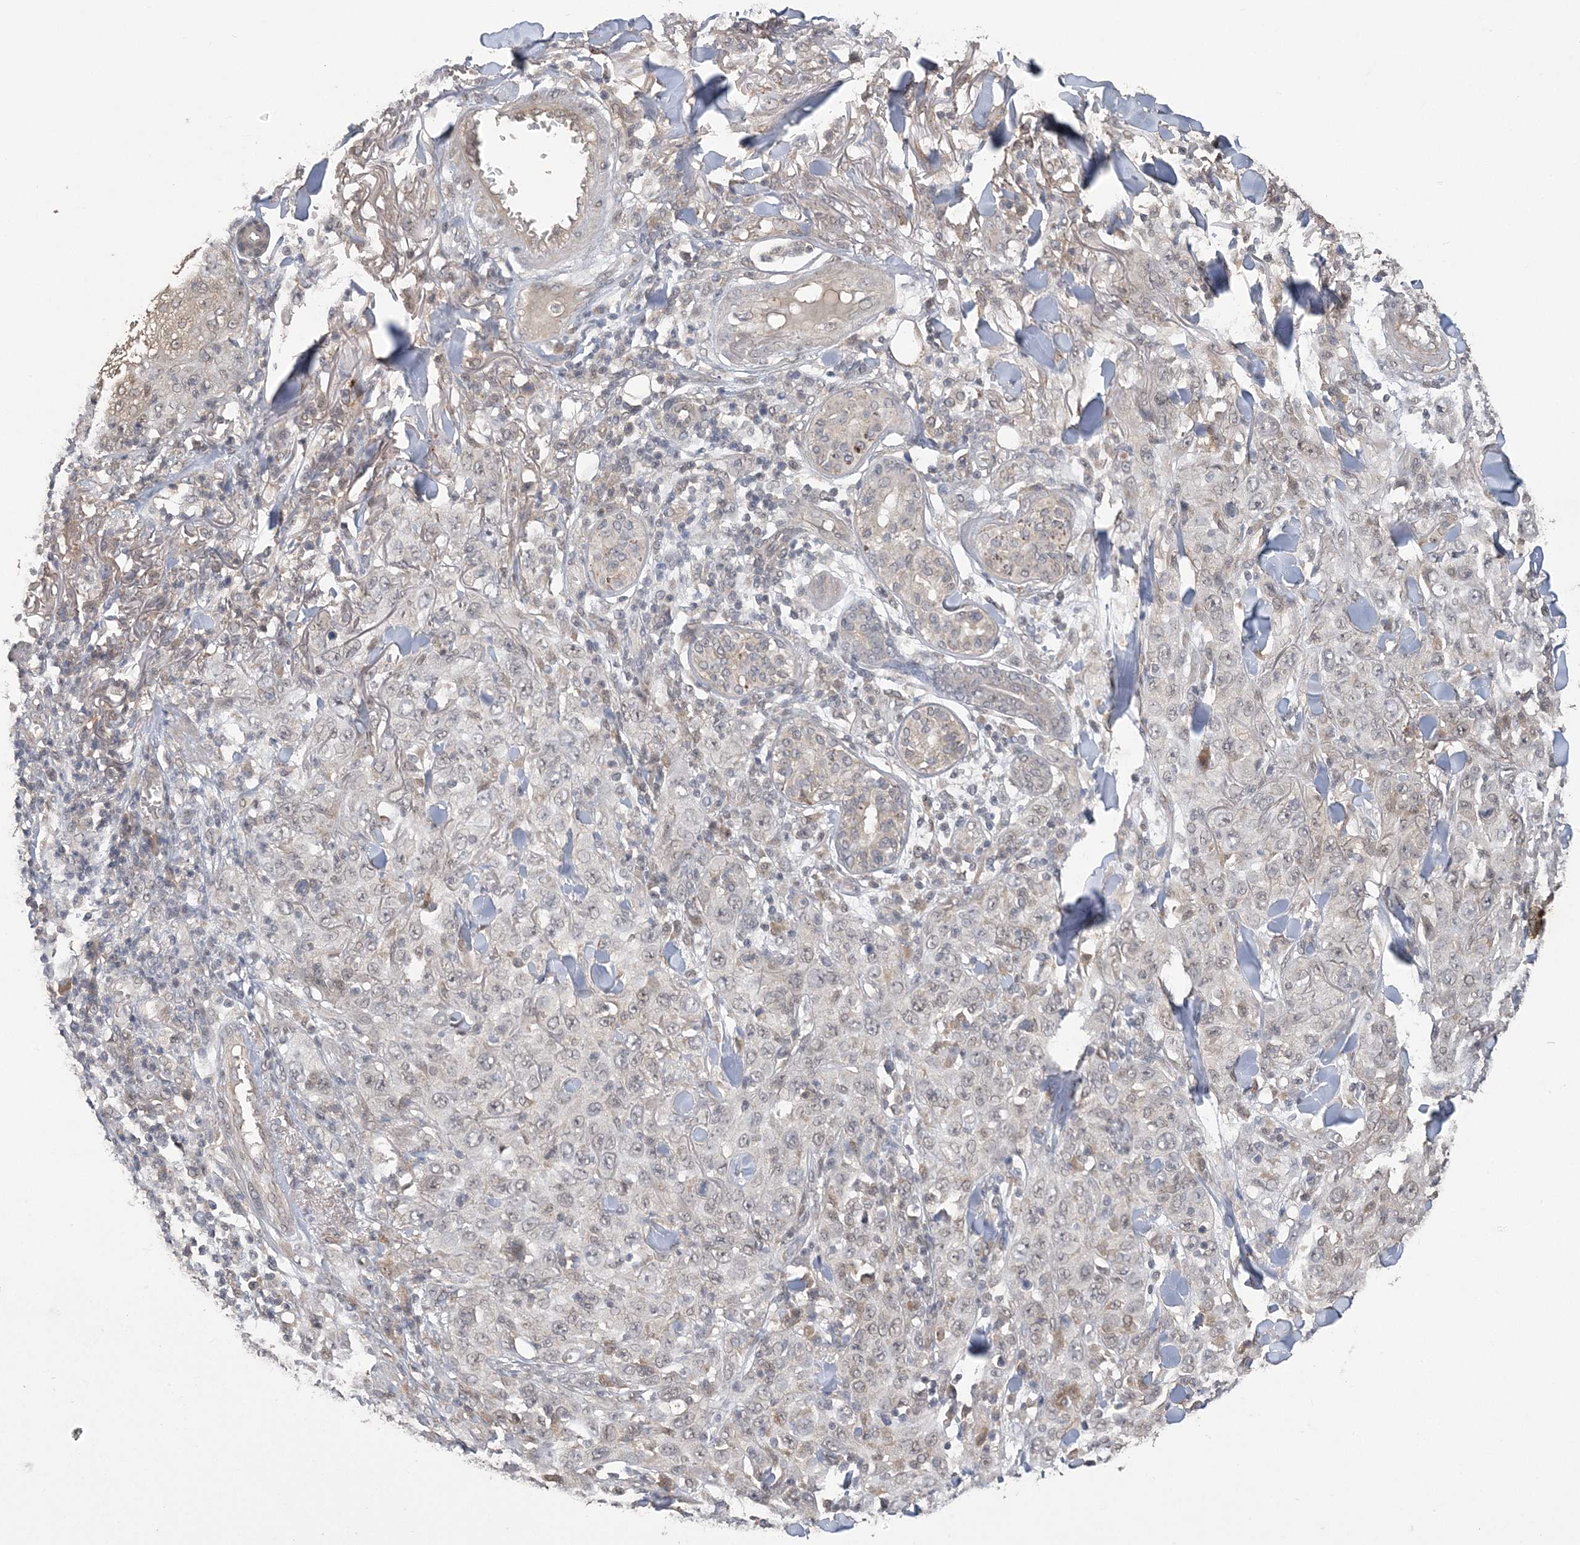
{"staining": {"intensity": "weak", "quantity": "<25%", "location": "nuclear"}, "tissue": "skin cancer", "cell_type": "Tumor cells", "image_type": "cancer", "snomed": [{"axis": "morphology", "description": "Squamous cell carcinoma, NOS"}, {"axis": "topography", "description": "Skin"}], "caption": "Human skin cancer stained for a protein using IHC displays no expression in tumor cells.", "gene": "ZBTB7A", "patient": {"sex": "female", "age": 88}}